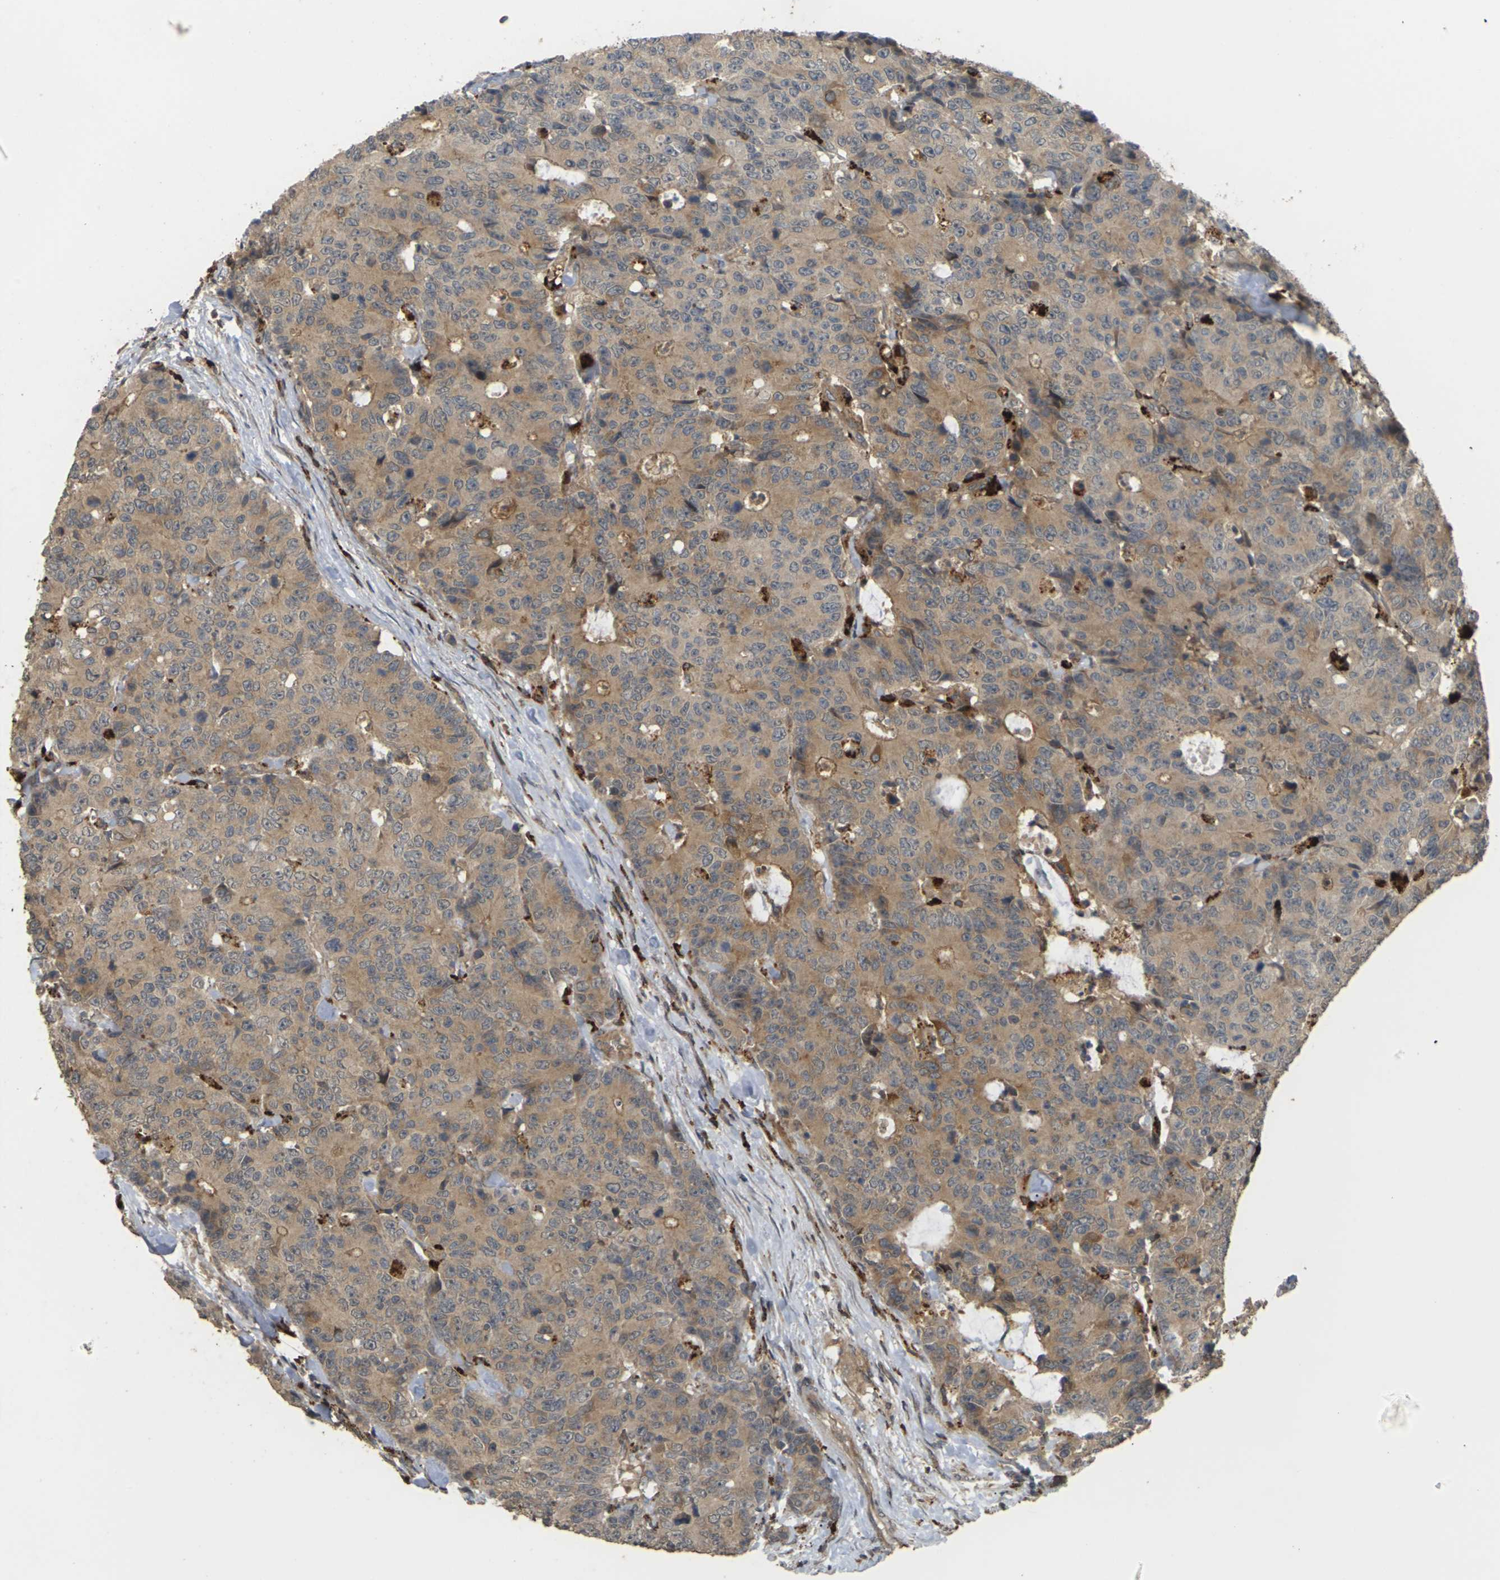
{"staining": {"intensity": "moderate", "quantity": ">75%", "location": "cytoplasmic/membranous"}, "tissue": "colorectal cancer", "cell_type": "Tumor cells", "image_type": "cancer", "snomed": [{"axis": "morphology", "description": "Adenocarcinoma, NOS"}, {"axis": "topography", "description": "Colon"}], "caption": "A photomicrograph showing moderate cytoplasmic/membranous positivity in approximately >75% of tumor cells in adenocarcinoma (colorectal), as visualized by brown immunohistochemical staining.", "gene": "KSR1", "patient": {"sex": "female", "age": 86}}